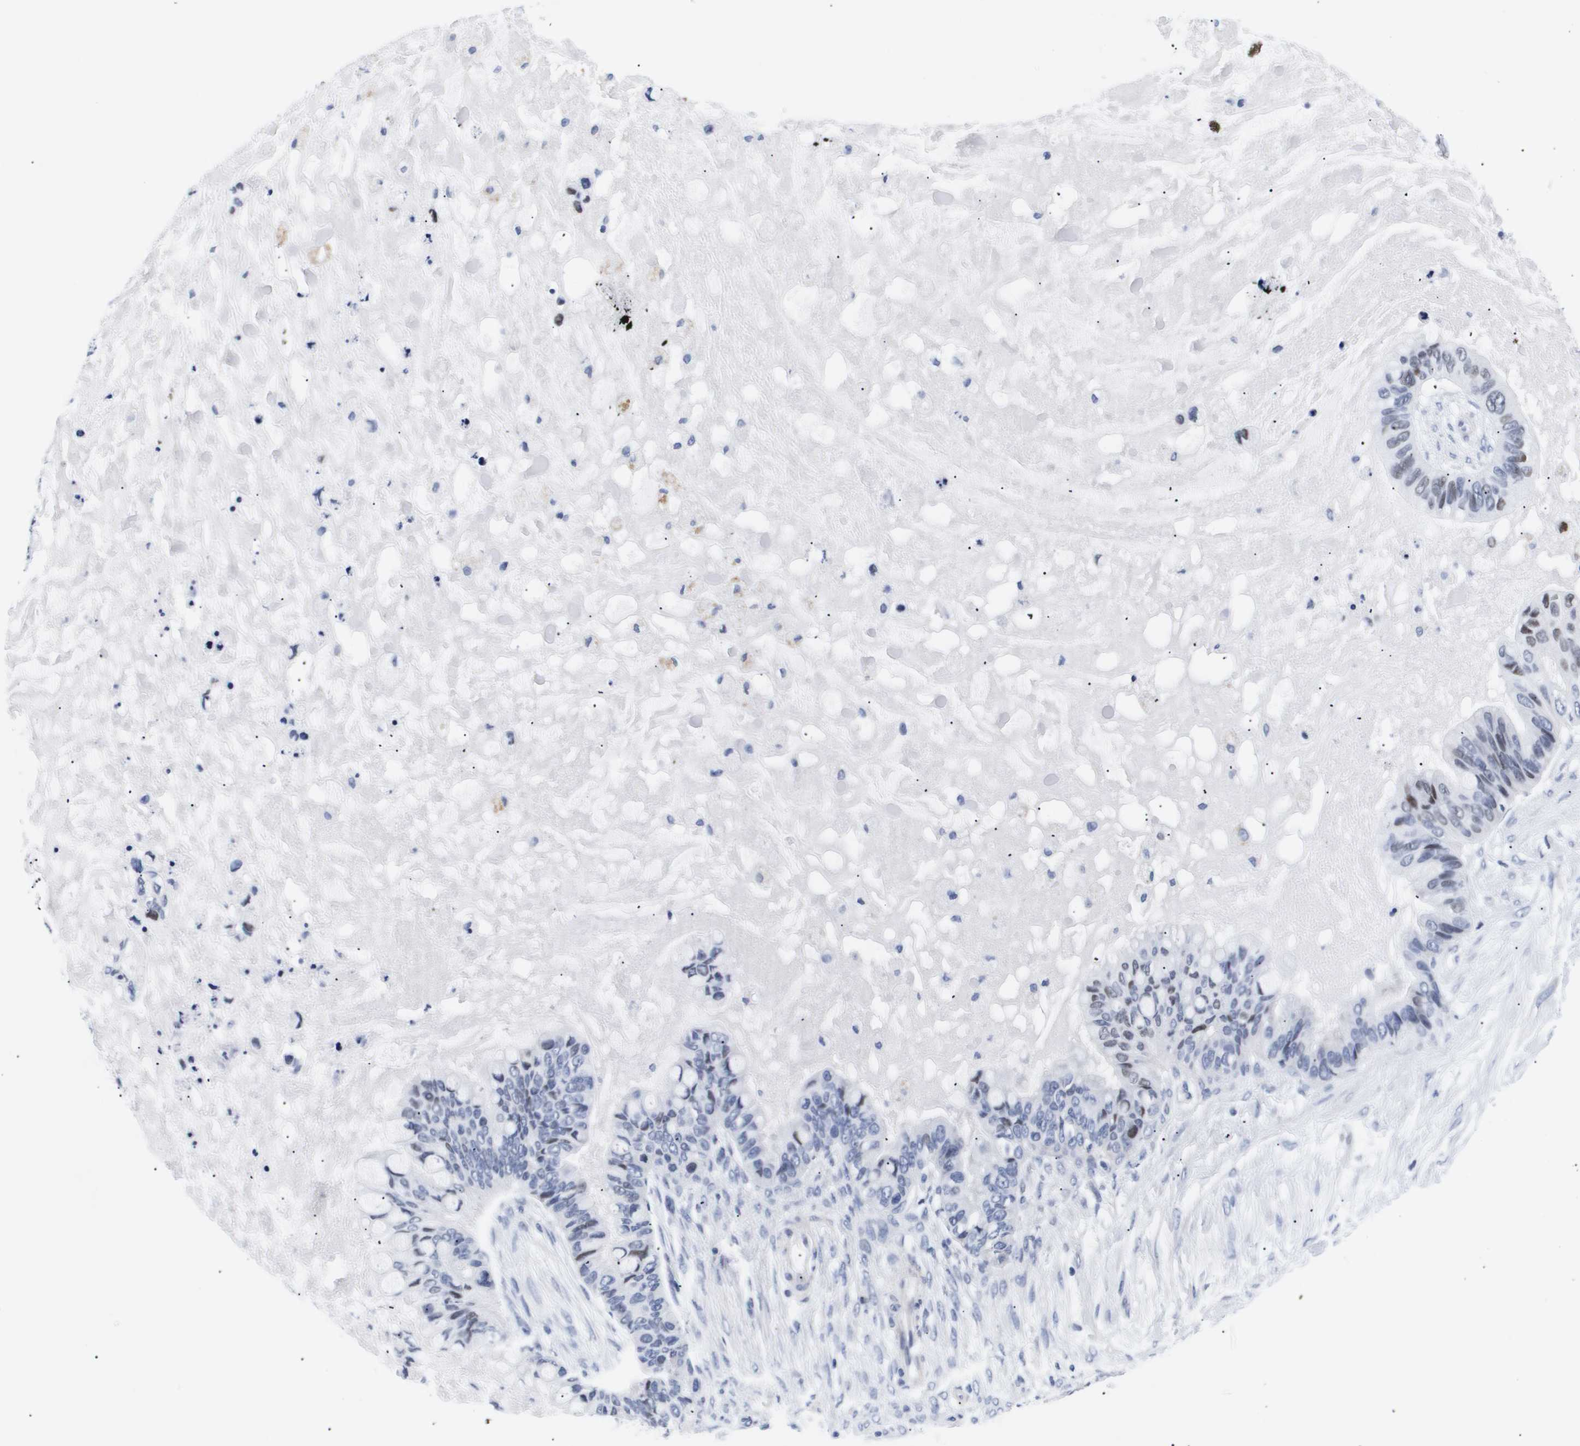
{"staining": {"intensity": "negative", "quantity": "none", "location": "none"}, "tissue": "ovarian cancer", "cell_type": "Tumor cells", "image_type": "cancer", "snomed": [{"axis": "morphology", "description": "Cystadenocarcinoma, mucinous, NOS"}, {"axis": "topography", "description": "Ovary"}], "caption": "Micrograph shows no significant protein staining in tumor cells of mucinous cystadenocarcinoma (ovarian).", "gene": "SHD", "patient": {"sex": "female", "age": 80}}